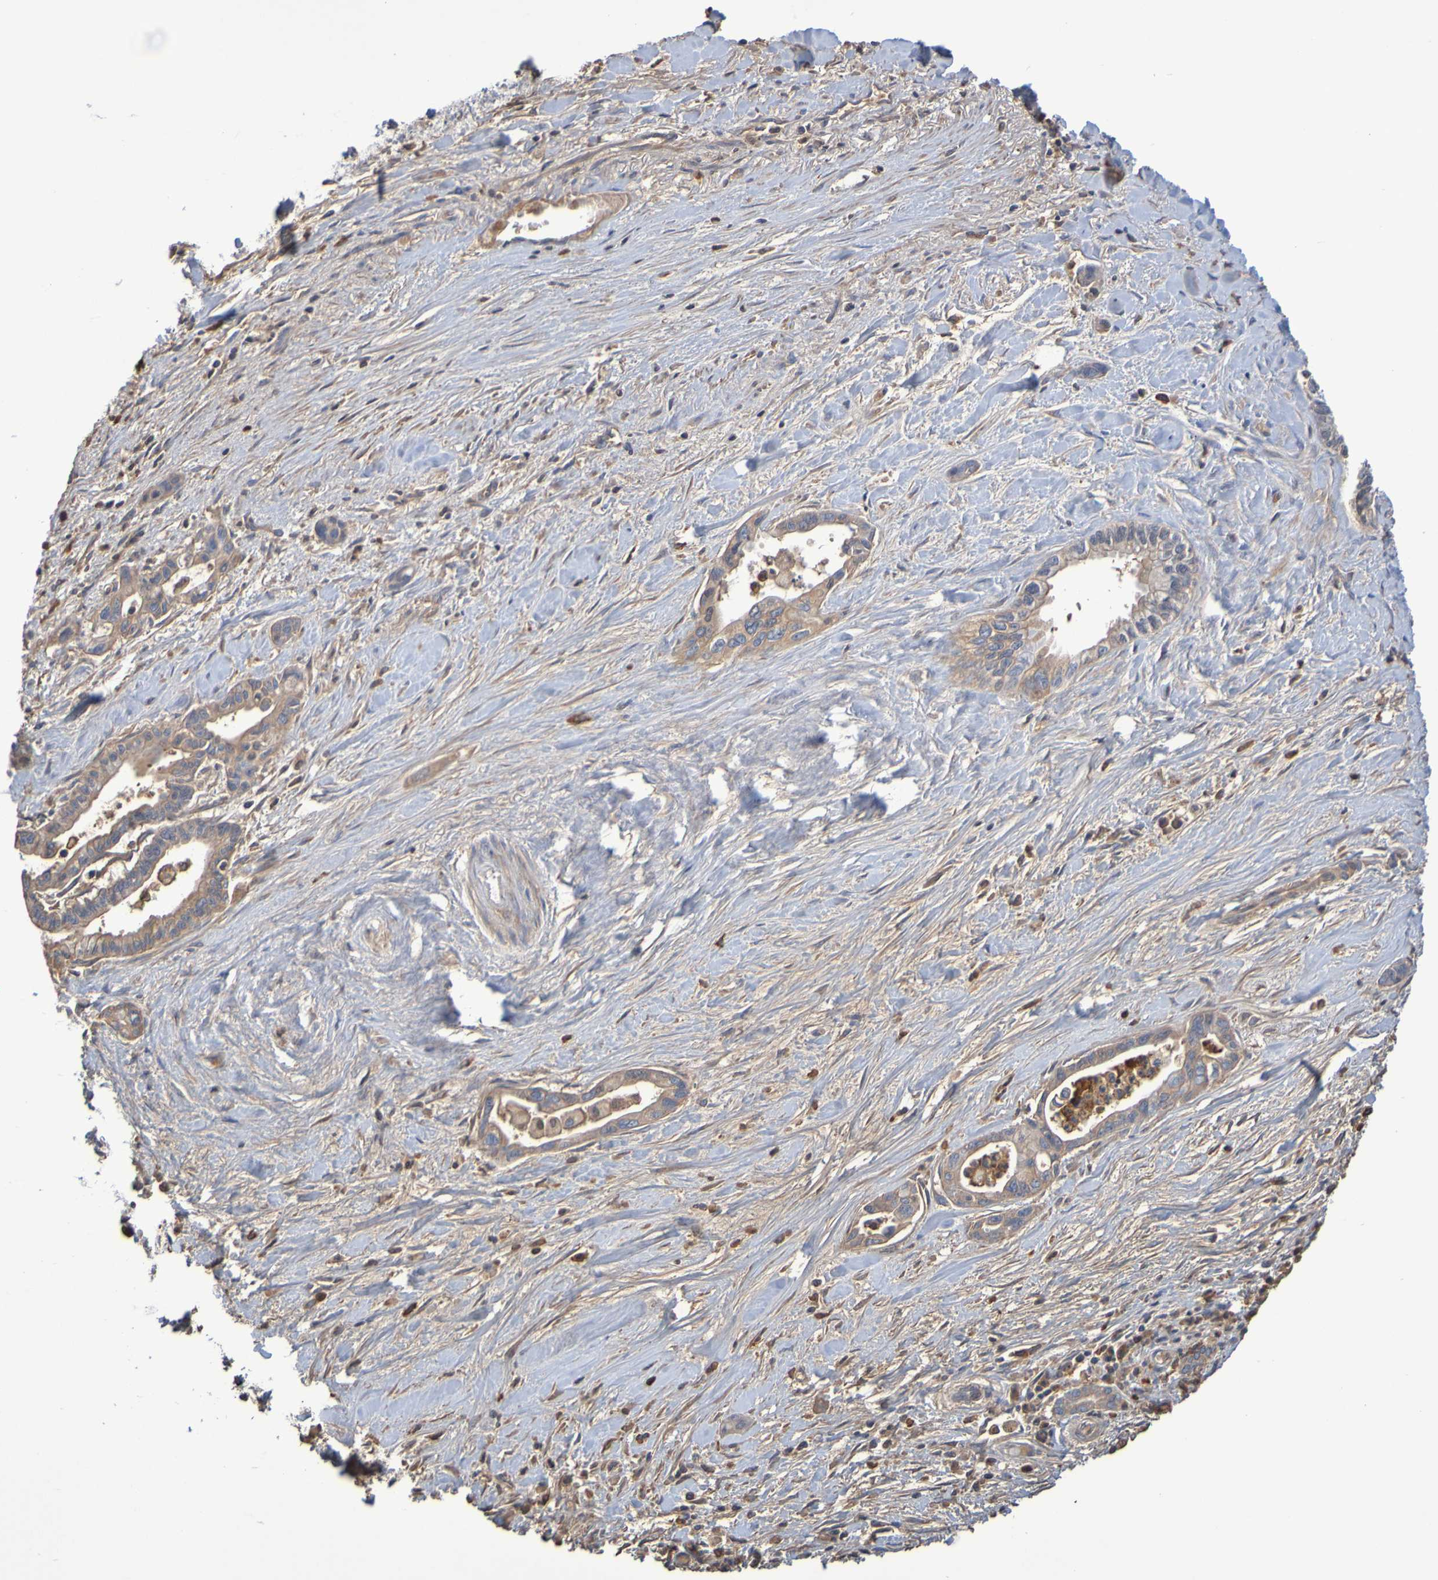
{"staining": {"intensity": "moderate", "quantity": ">75%", "location": "cytoplasmic/membranous"}, "tissue": "pancreatic cancer", "cell_type": "Tumor cells", "image_type": "cancer", "snomed": [{"axis": "morphology", "description": "Adenocarcinoma, NOS"}, {"axis": "topography", "description": "Pancreas"}], "caption": "Immunohistochemical staining of pancreatic cancer (adenocarcinoma) exhibits medium levels of moderate cytoplasmic/membranous protein positivity in about >75% of tumor cells.", "gene": "GAB3", "patient": {"sex": "male", "age": 70}}